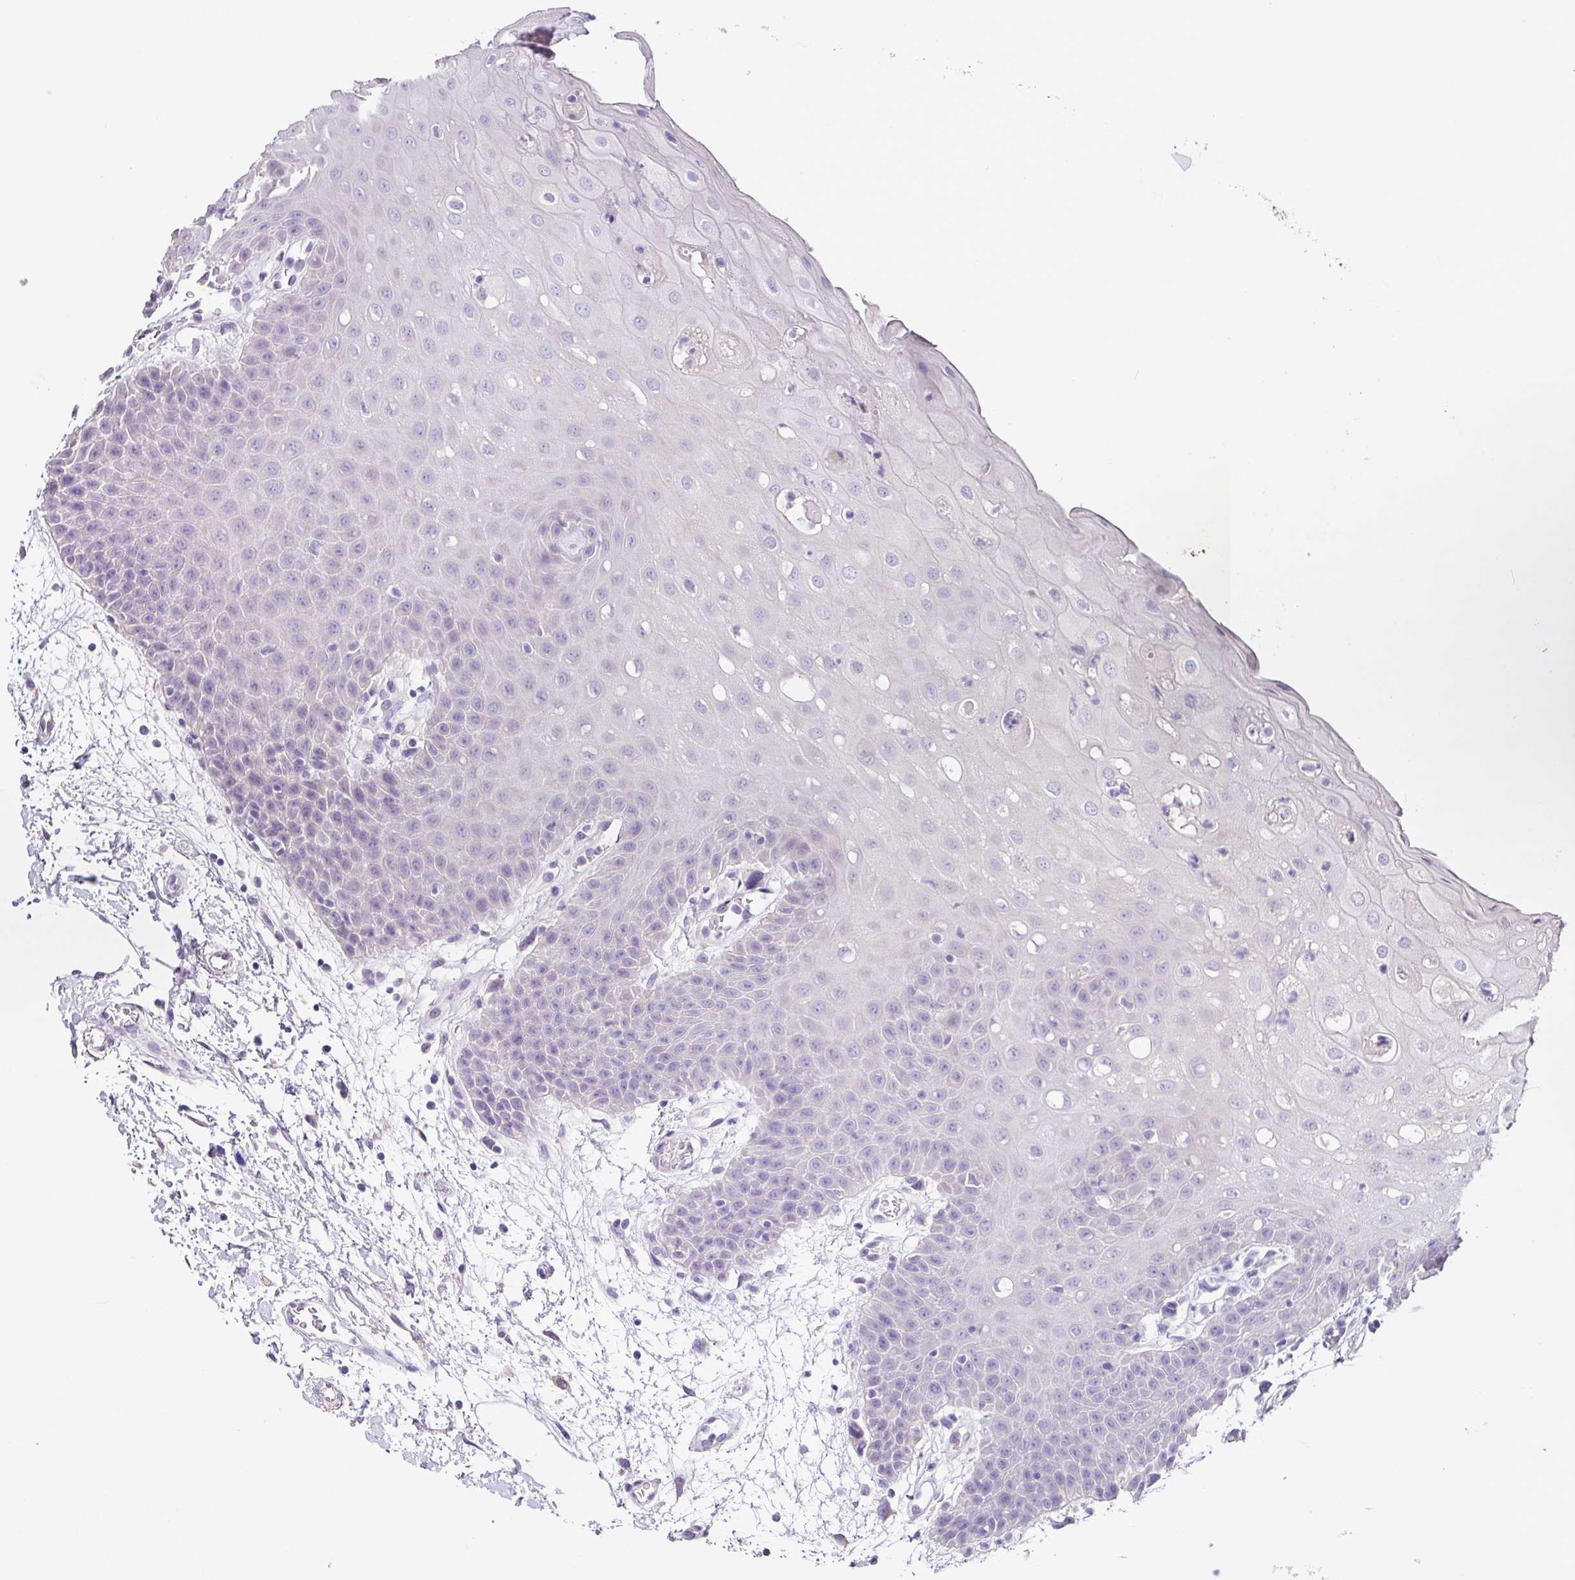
{"staining": {"intensity": "negative", "quantity": "none", "location": "none"}, "tissue": "oral mucosa", "cell_type": "Squamous epithelial cells", "image_type": "normal", "snomed": [{"axis": "morphology", "description": "Normal tissue, NOS"}, {"axis": "topography", "description": "Oral tissue"}, {"axis": "topography", "description": "Tounge, NOS"}], "caption": "Histopathology image shows no protein staining in squamous epithelial cells of unremarkable oral mucosa.", "gene": "ZG16", "patient": {"sex": "female", "age": 59}}